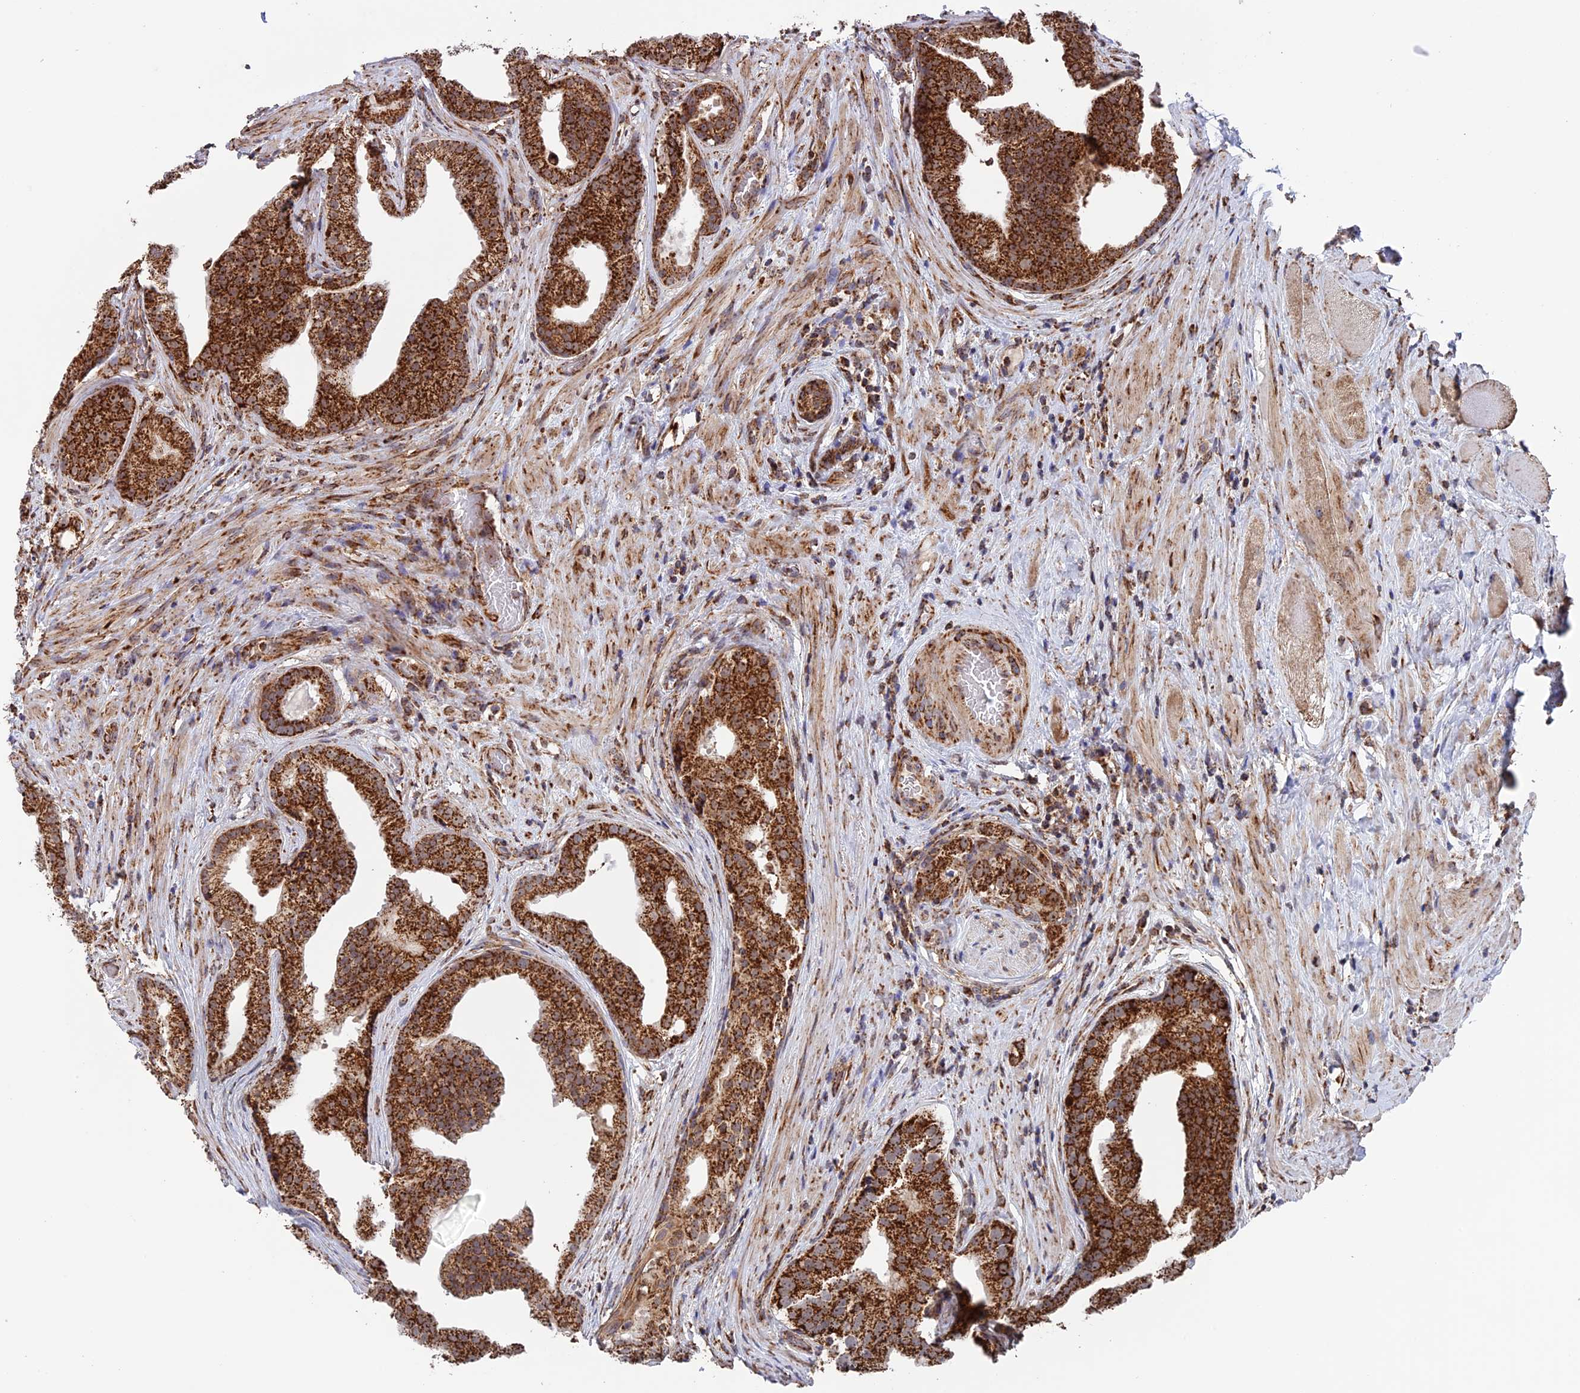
{"staining": {"intensity": "strong", "quantity": ">75%", "location": "cytoplasmic/membranous"}, "tissue": "prostate cancer", "cell_type": "Tumor cells", "image_type": "cancer", "snomed": [{"axis": "morphology", "description": "Adenocarcinoma, Low grade"}, {"axis": "topography", "description": "Prostate"}], "caption": "Prostate cancer (low-grade adenocarcinoma) stained with immunohistochemistry (IHC) demonstrates strong cytoplasmic/membranous positivity in about >75% of tumor cells.", "gene": "DTYMK", "patient": {"sex": "male", "age": 71}}